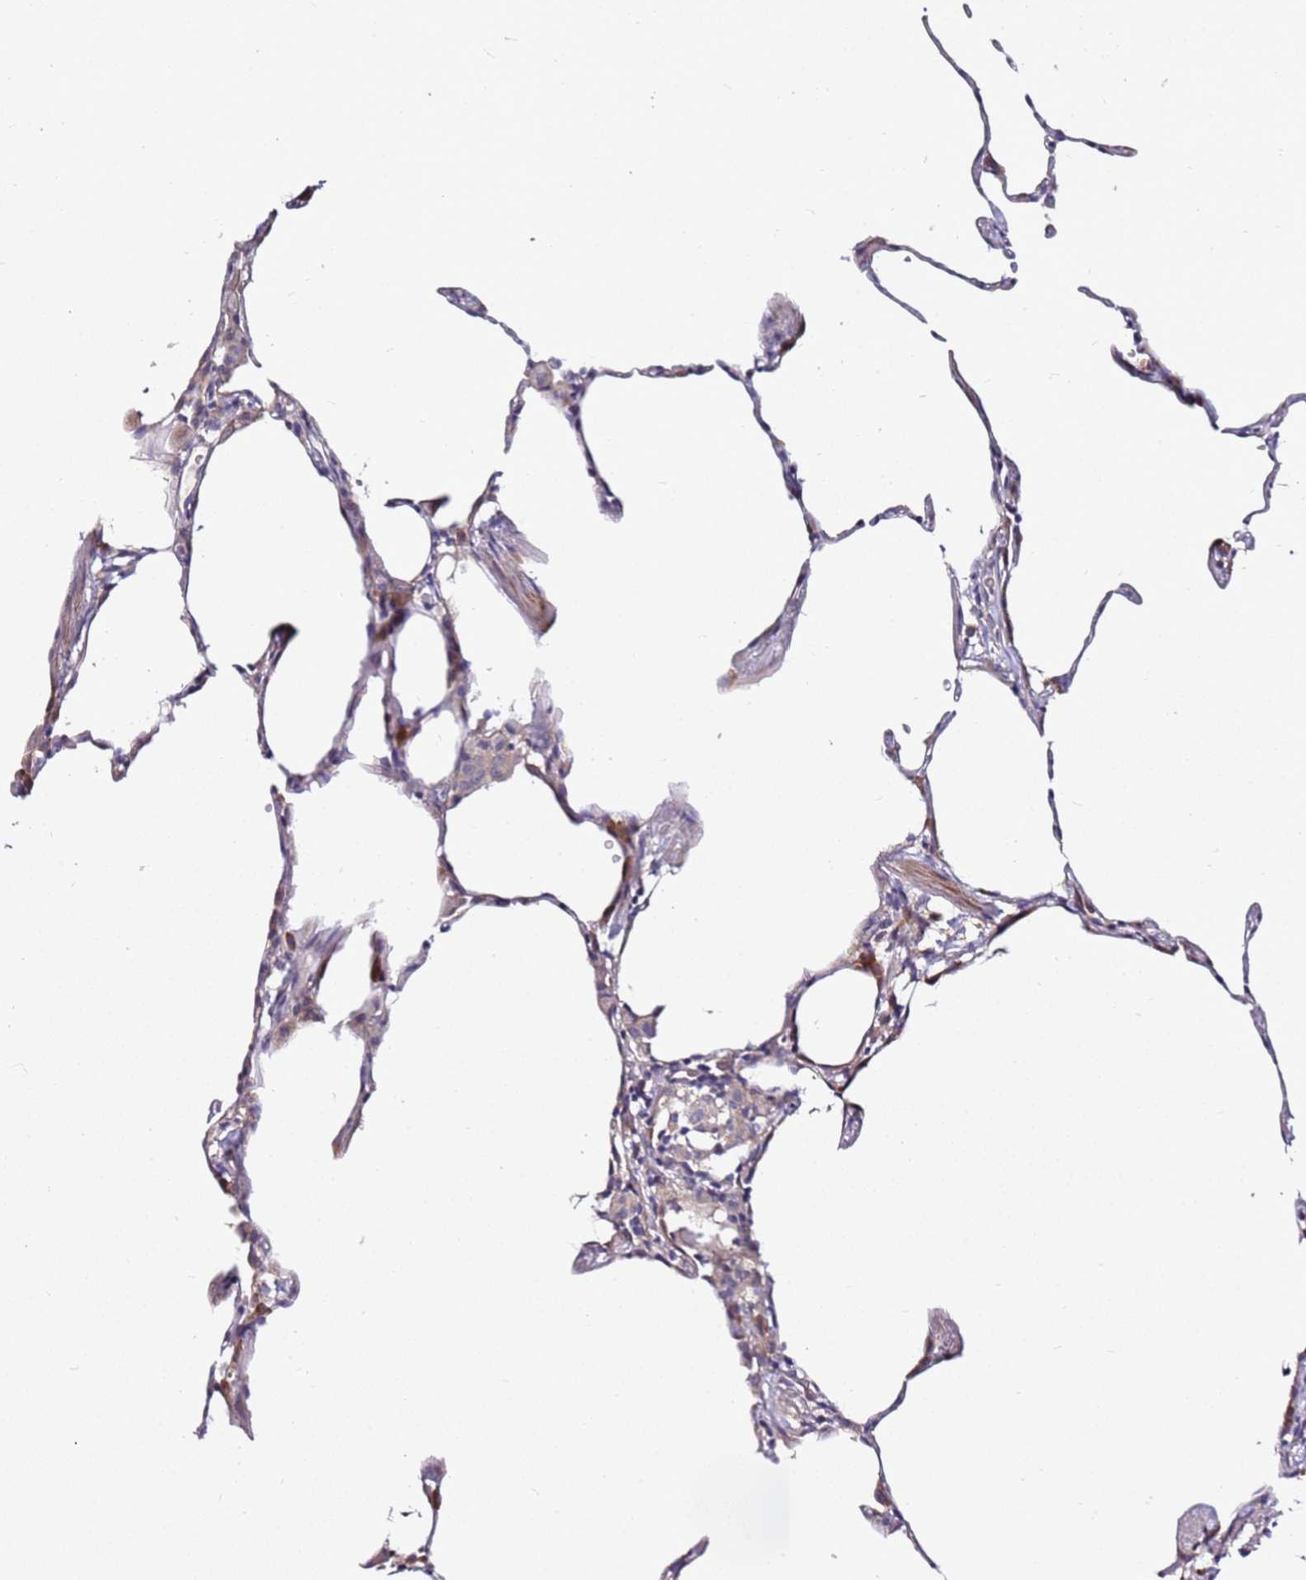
{"staining": {"intensity": "weak", "quantity": "<25%", "location": "cytoplasmic/membranous"}, "tissue": "lung", "cell_type": "Alveolar cells", "image_type": "normal", "snomed": [{"axis": "morphology", "description": "Normal tissue, NOS"}, {"axis": "topography", "description": "Lung"}], "caption": "DAB (3,3'-diaminobenzidine) immunohistochemical staining of unremarkable human lung reveals no significant positivity in alveolar cells. Brightfield microscopy of IHC stained with DAB (brown) and hematoxylin (blue), captured at high magnification.", "gene": "SRRM5", "patient": {"sex": "female", "age": 57}}